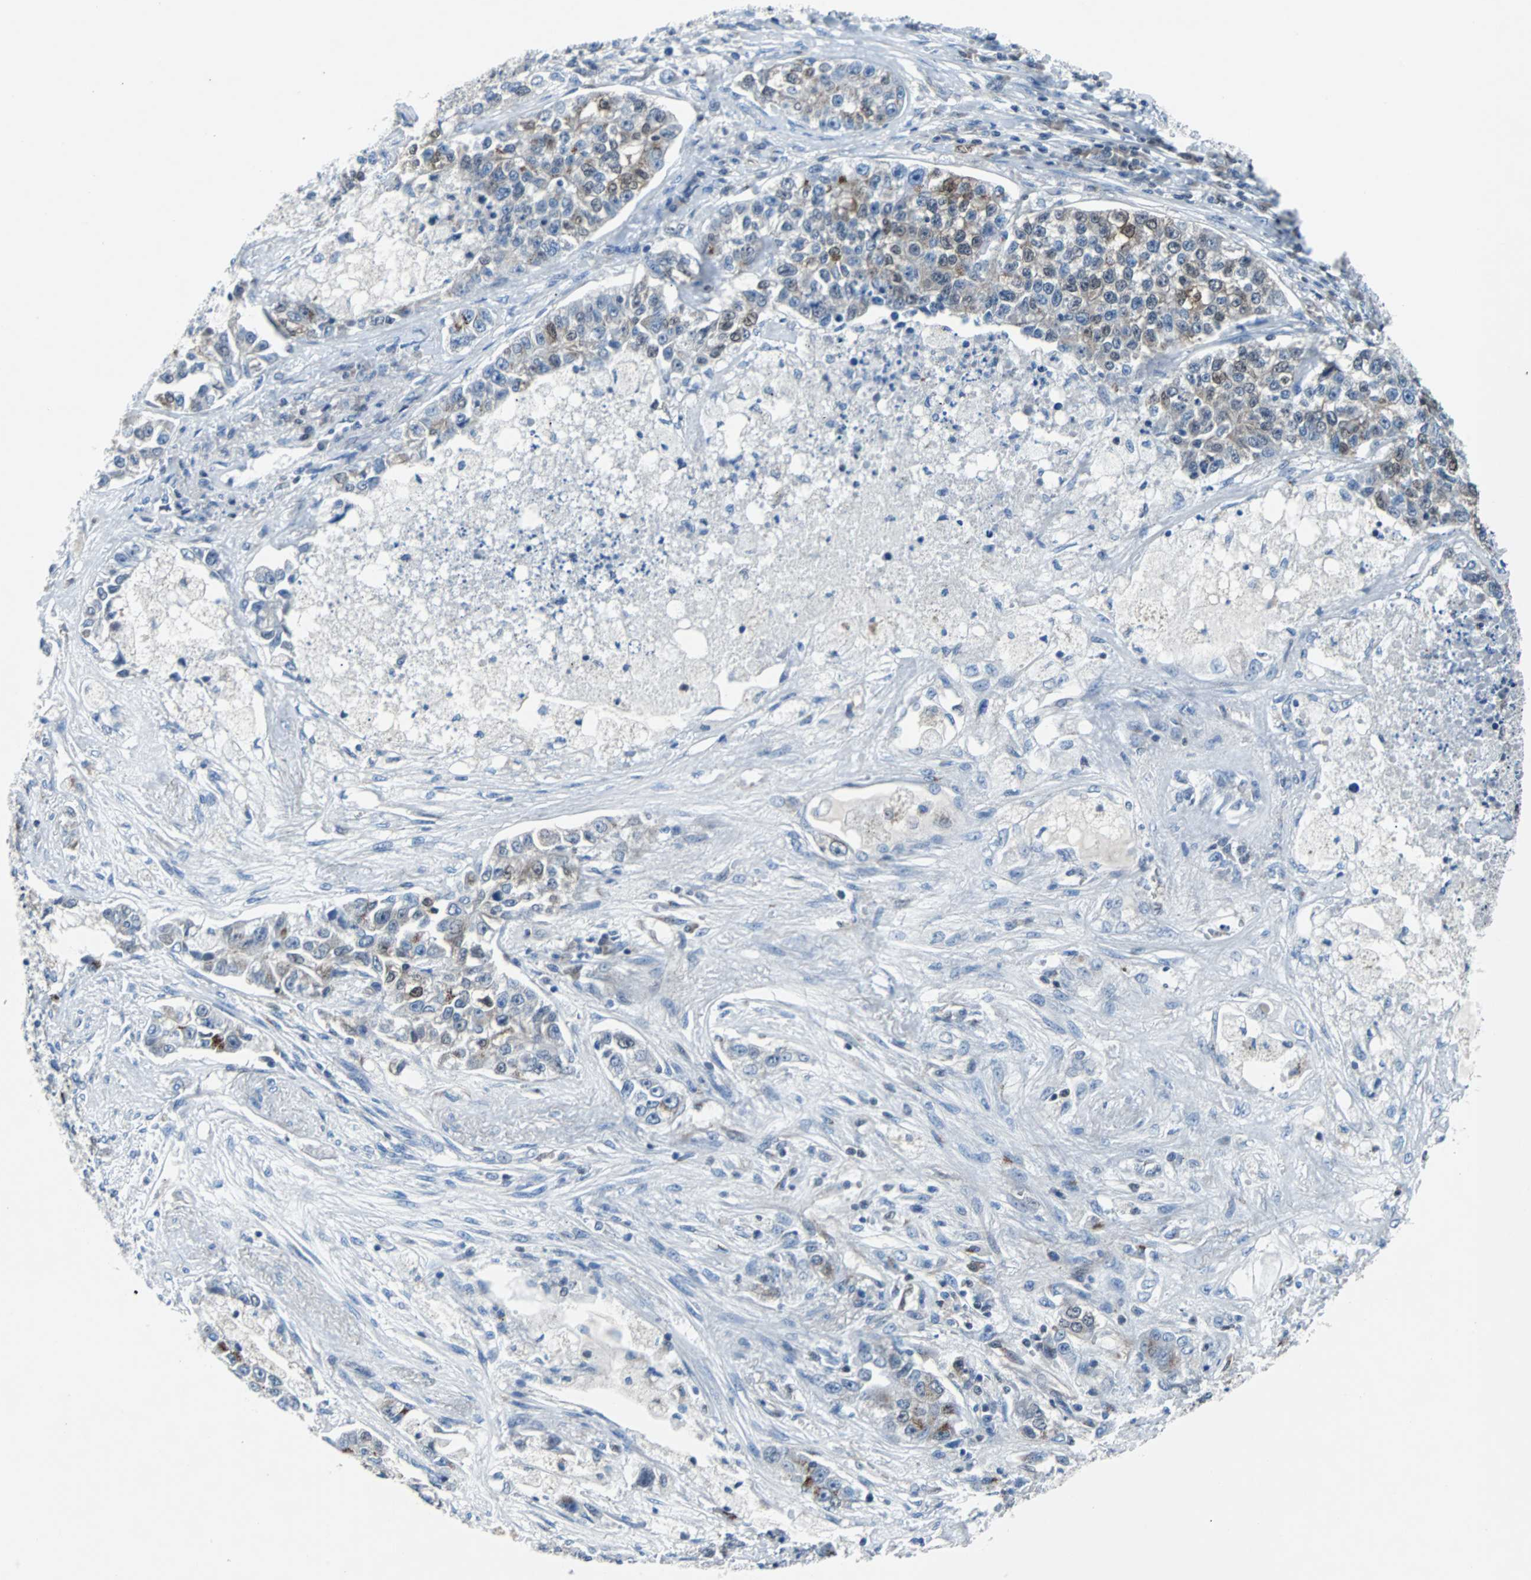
{"staining": {"intensity": "moderate", "quantity": "<25%", "location": "cytoplasmic/membranous,nuclear"}, "tissue": "lung cancer", "cell_type": "Tumor cells", "image_type": "cancer", "snomed": [{"axis": "morphology", "description": "Adenocarcinoma, NOS"}, {"axis": "topography", "description": "Lung"}], "caption": "Moderate cytoplasmic/membranous and nuclear expression for a protein is present in about <25% of tumor cells of lung cancer using immunohistochemistry.", "gene": "MAP2K6", "patient": {"sex": "male", "age": 49}}